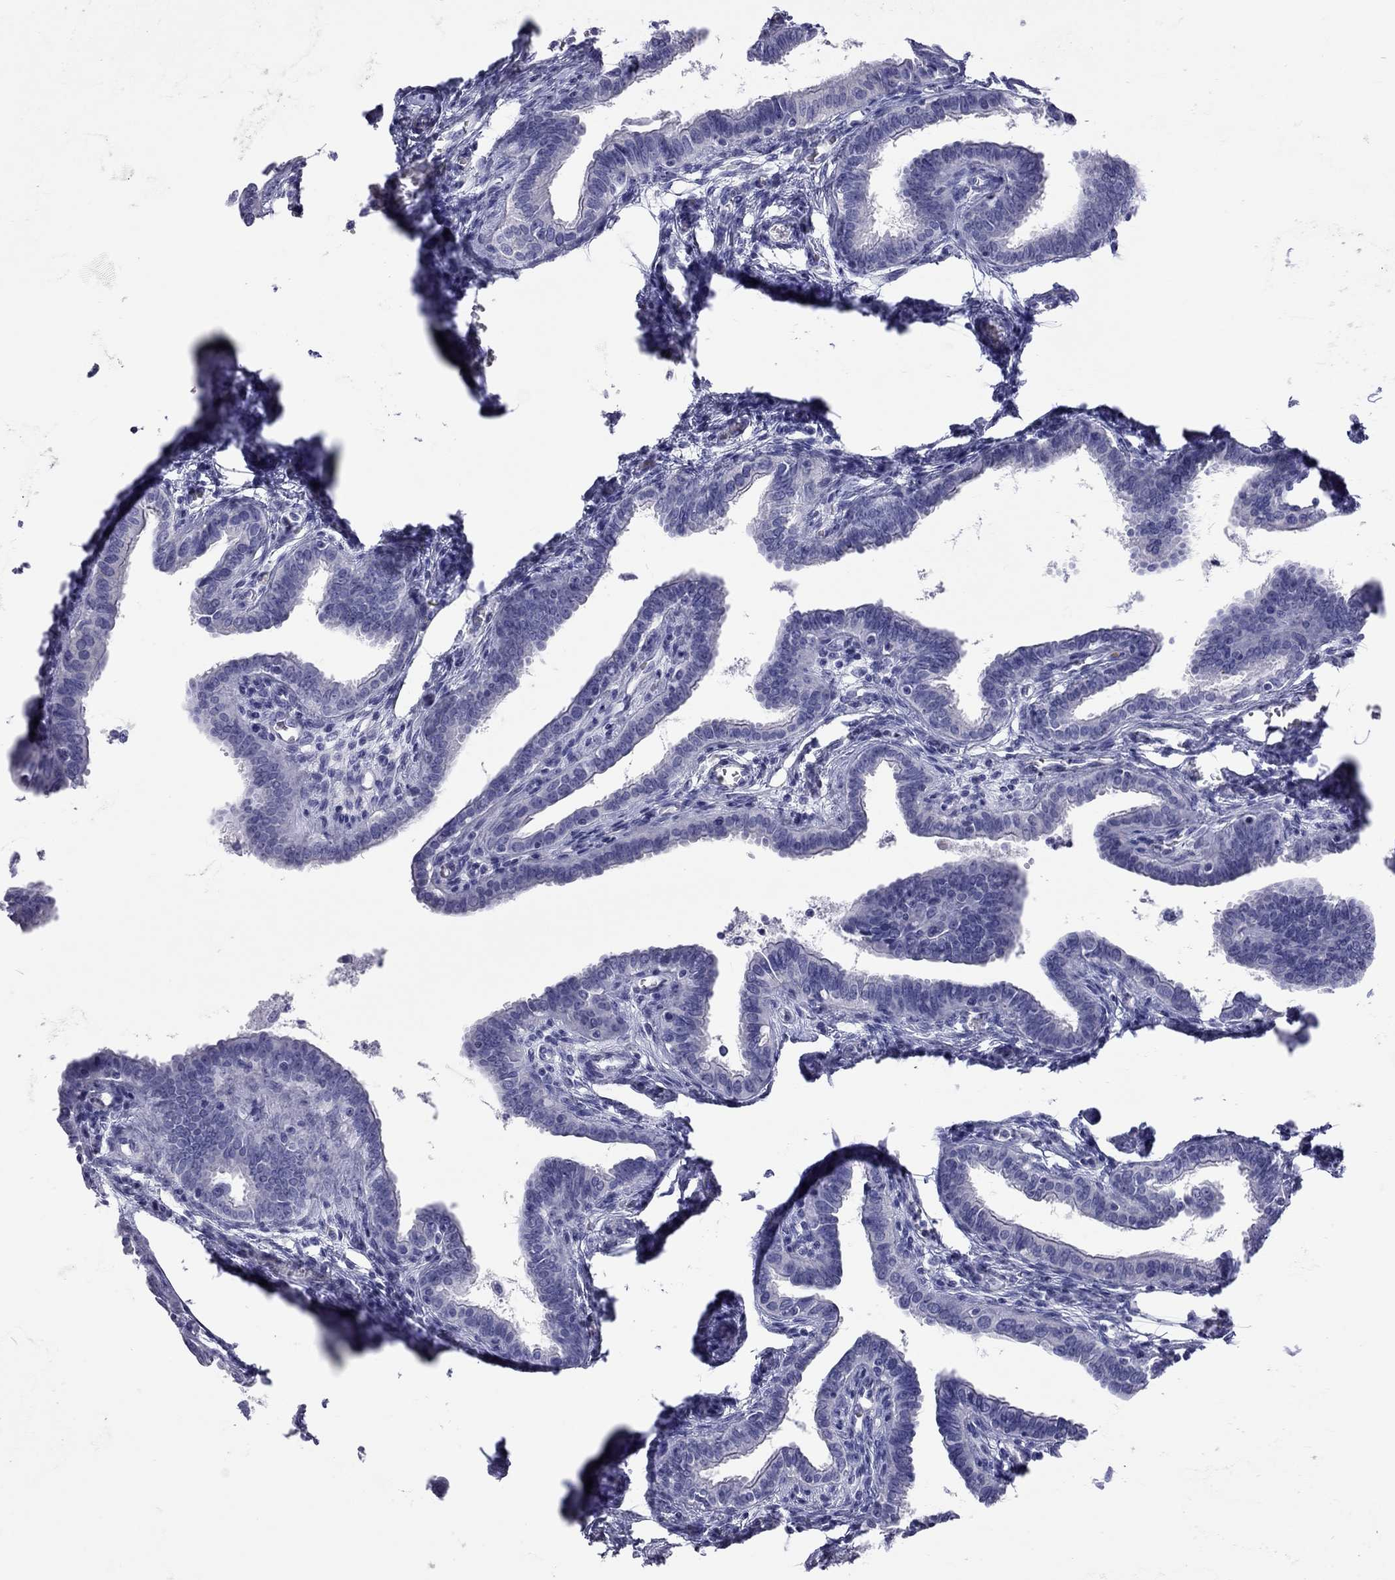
{"staining": {"intensity": "negative", "quantity": "none", "location": "none"}, "tissue": "fallopian tube", "cell_type": "Glandular cells", "image_type": "normal", "snomed": [{"axis": "morphology", "description": "Normal tissue, NOS"}, {"axis": "morphology", "description": "Carcinoma, endometroid"}, {"axis": "topography", "description": "Fallopian tube"}, {"axis": "topography", "description": "Ovary"}], "caption": "There is no significant staining in glandular cells of fallopian tube. (Brightfield microscopy of DAB (3,3'-diaminobenzidine) immunohistochemistry (IHC) at high magnification).", "gene": "STAG3", "patient": {"sex": "female", "age": 42}}